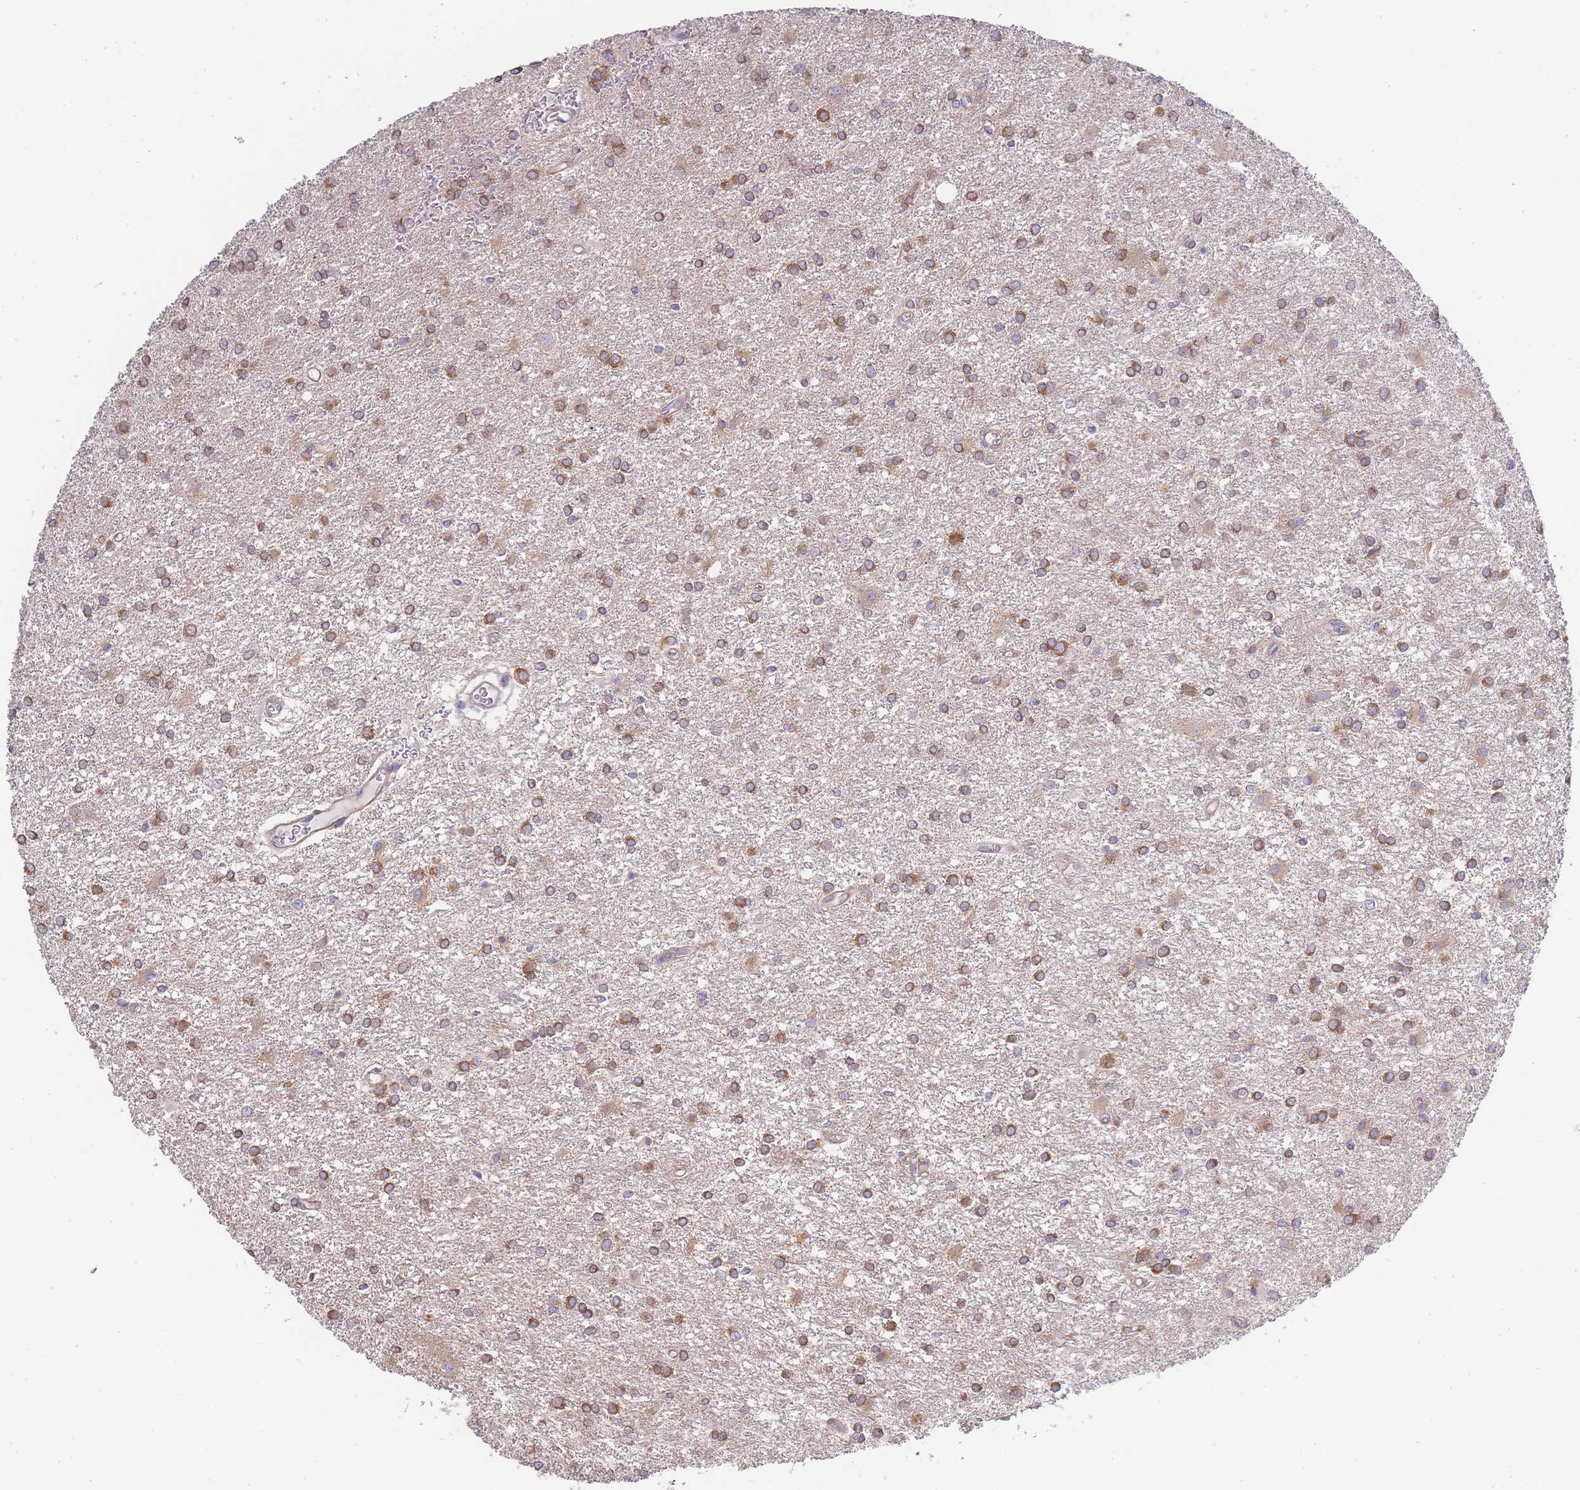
{"staining": {"intensity": "moderate", "quantity": ">75%", "location": "cytoplasmic/membranous"}, "tissue": "glioma", "cell_type": "Tumor cells", "image_type": "cancer", "snomed": [{"axis": "morphology", "description": "Glioma, malignant, High grade"}, {"axis": "topography", "description": "Brain"}], "caption": "Immunohistochemistry (IHC) micrograph of glioma stained for a protein (brown), which displays medium levels of moderate cytoplasmic/membranous positivity in approximately >75% of tumor cells.", "gene": "BEX1", "patient": {"sex": "female", "age": 50}}